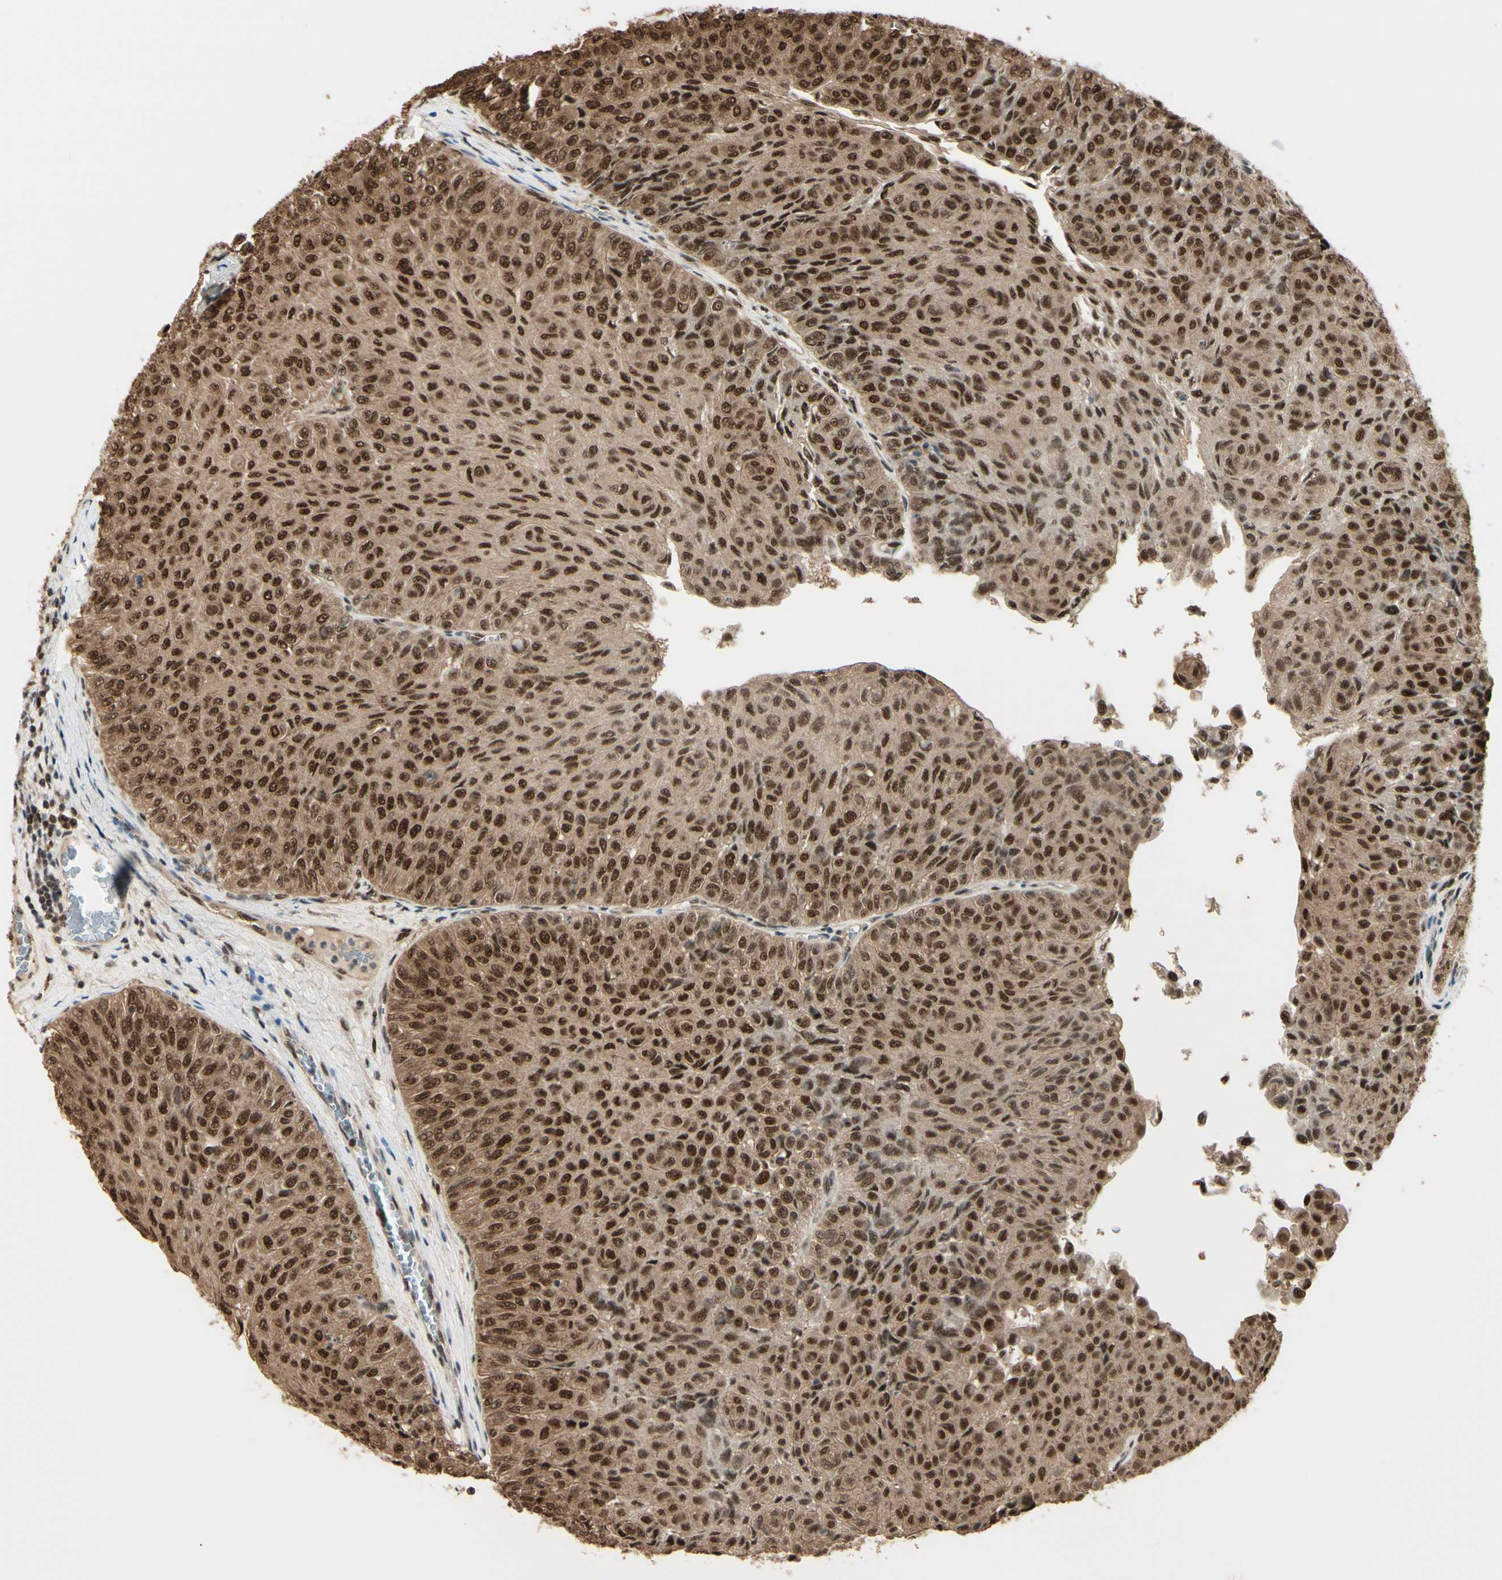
{"staining": {"intensity": "strong", "quantity": ">75%", "location": "cytoplasmic/membranous,nuclear"}, "tissue": "urothelial cancer", "cell_type": "Tumor cells", "image_type": "cancer", "snomed": [{"axis": "morphology", "description": "Urothelial carcinoma, Low grade"}, {"axis": "topography", "description": "Urinary bladder"}], "caption": "A high amount of strong cytoplasmic/membranous and nuclear expression is seen in about >75% of tumor cells in urothelial cancer tissue.", "gene": "HSF1", "patient": {"sex": "male", "age": 78}}